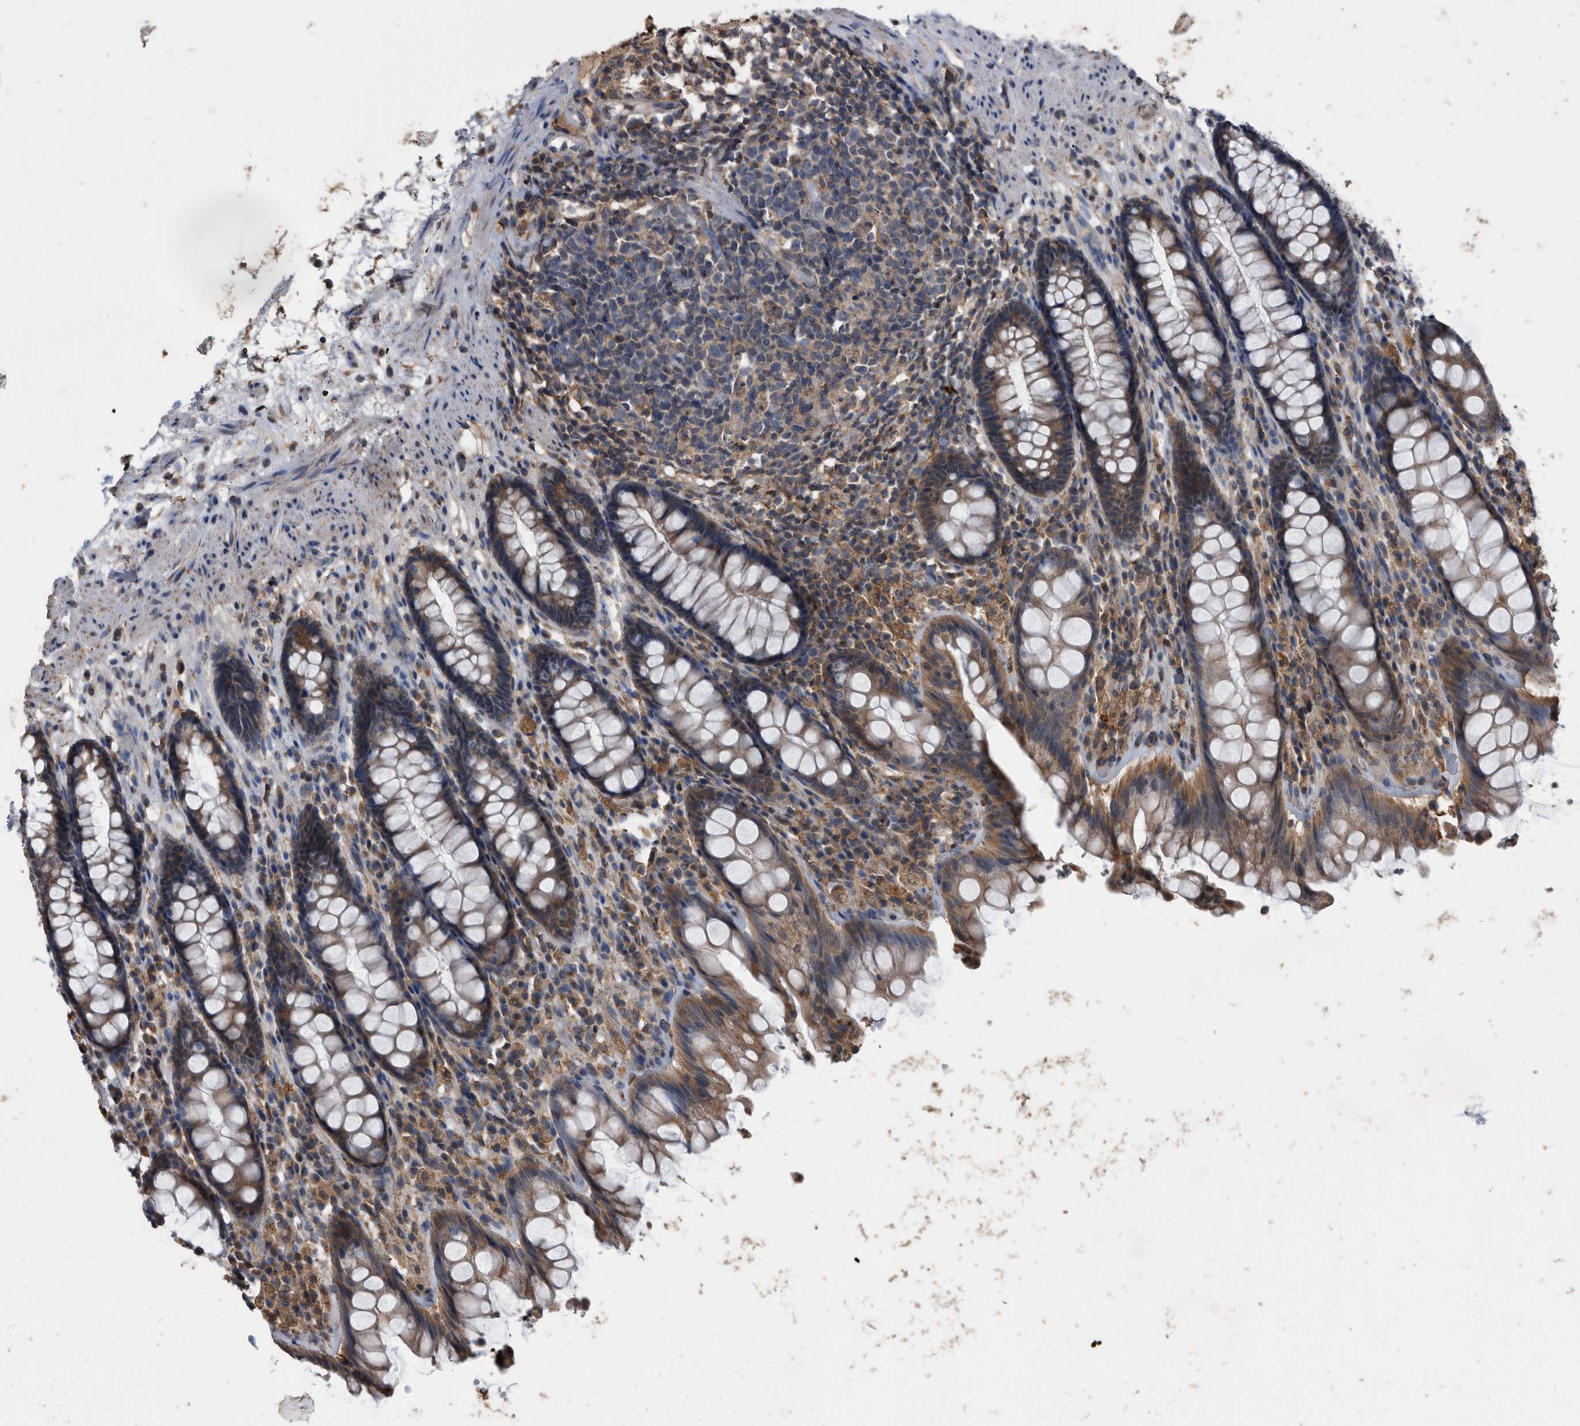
{"staining": {"intensity": "weak", "quantity": ">75%", "location": "cytoplasmic/membranous"}, "tissue": "rectum", "cell_type": "Glandular cells", "image_type": "normal", "snomed": [{"axis": "morphology", "description": "Normal tissue, NOS"}, {"axis": "topography", "description": "Rectum"}], "caption": "Rectum stained with immunohistochemistry (IHC) reveals weak cytoplasmic/membranous expression in about >75% of glandular cells.", "gene": "NRBP1", "patient": {"sex": "male", "age": 64}}